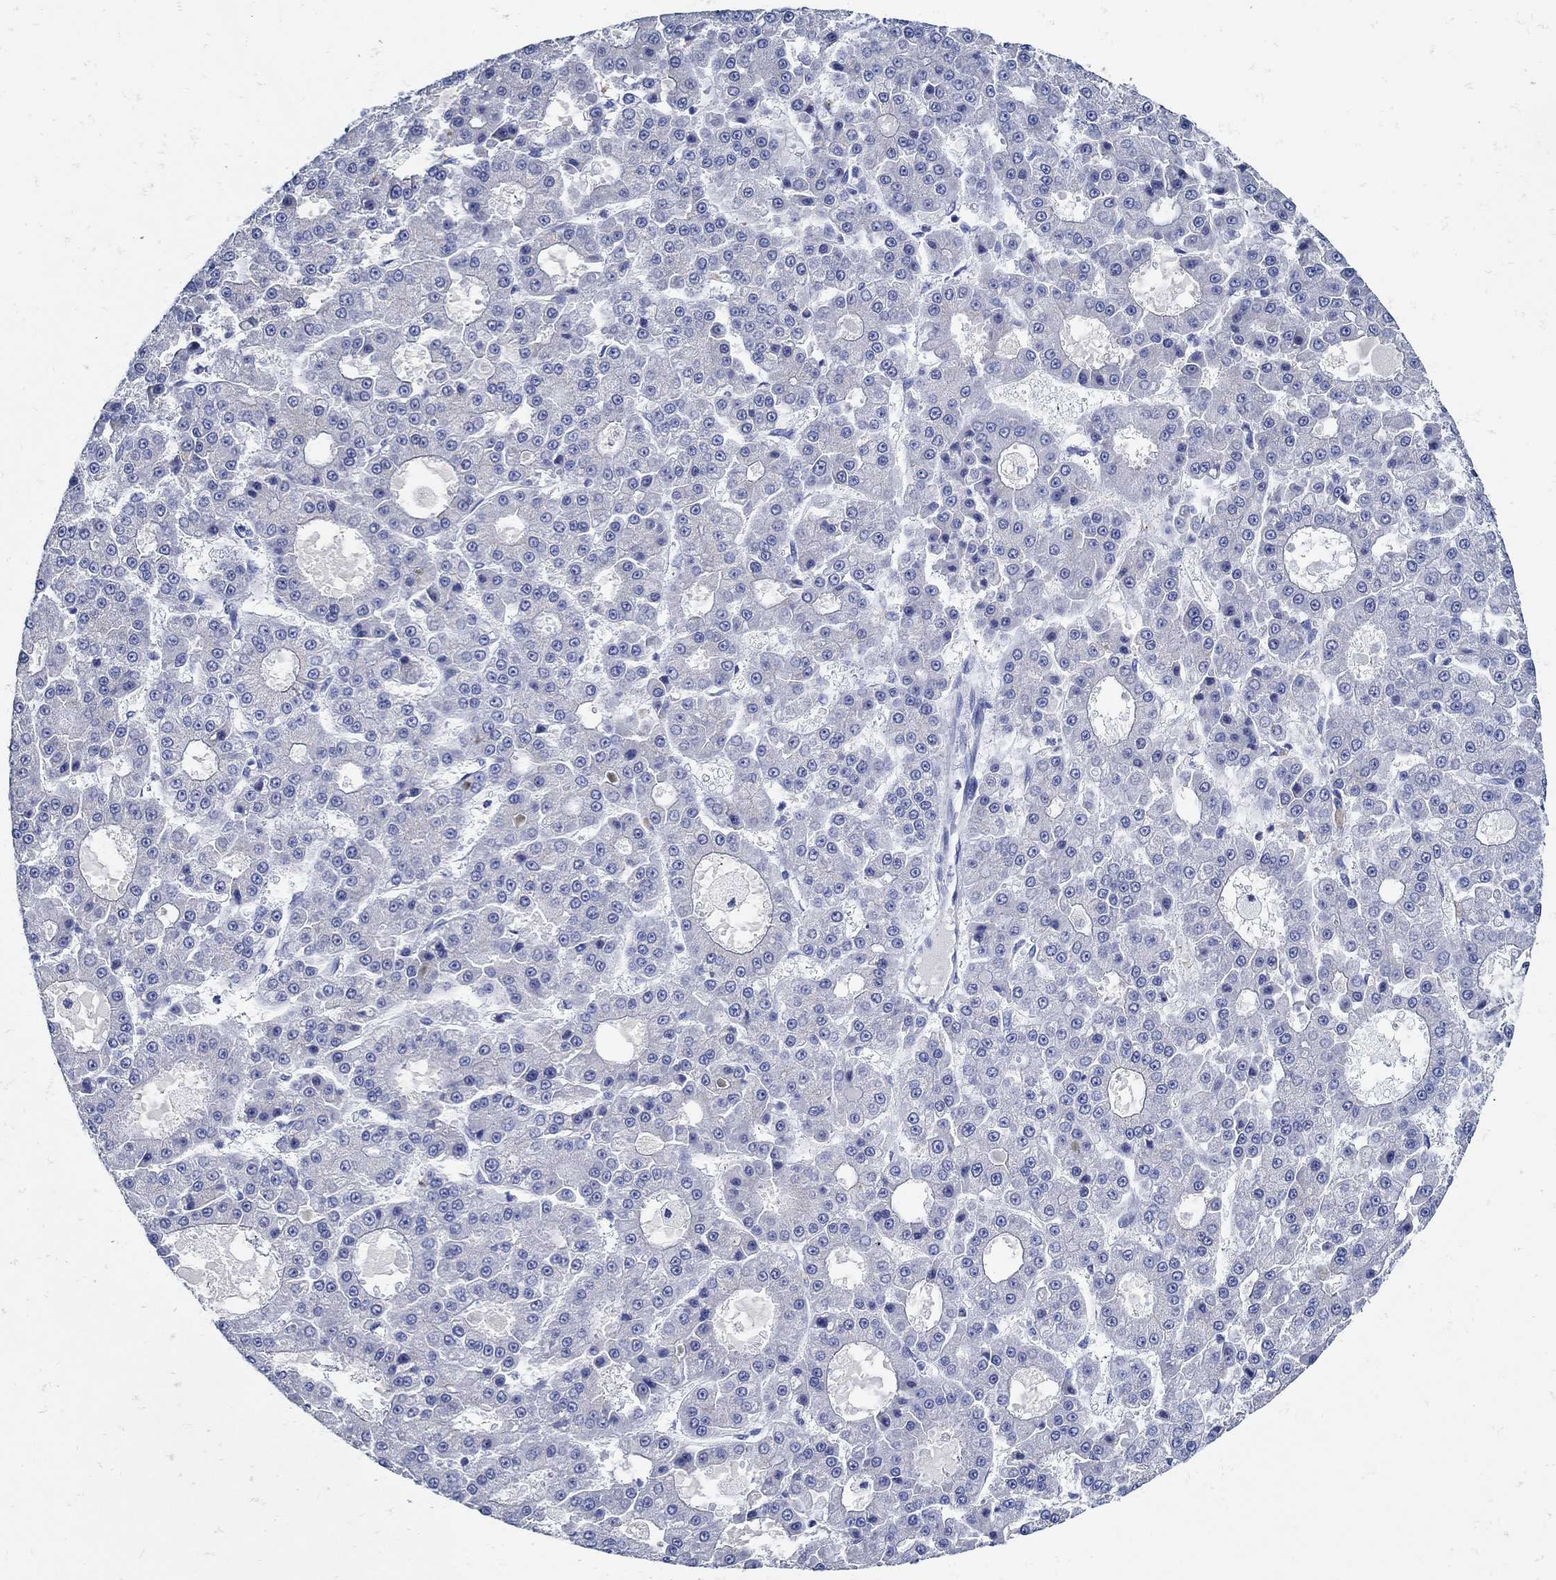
{"staining": {"intensity": "negative", "quantity": "none", "location": "none"}, "tissue": "liver cancer", "cell_type": "Tumor cells", "image_type": "cancer", "snomed": [{"axis": "morphology", "description": "Carcinoma, Hepatocellular, NOS"}, {"axis": "topography", "description": "Liver"}], "caption": "A micrograph of human liver cancer (hepatocellular carcinoma) is negative for staining in tumor cells.", "gene": "NOS1", "patient": {"sex": "male", "age": 70}}